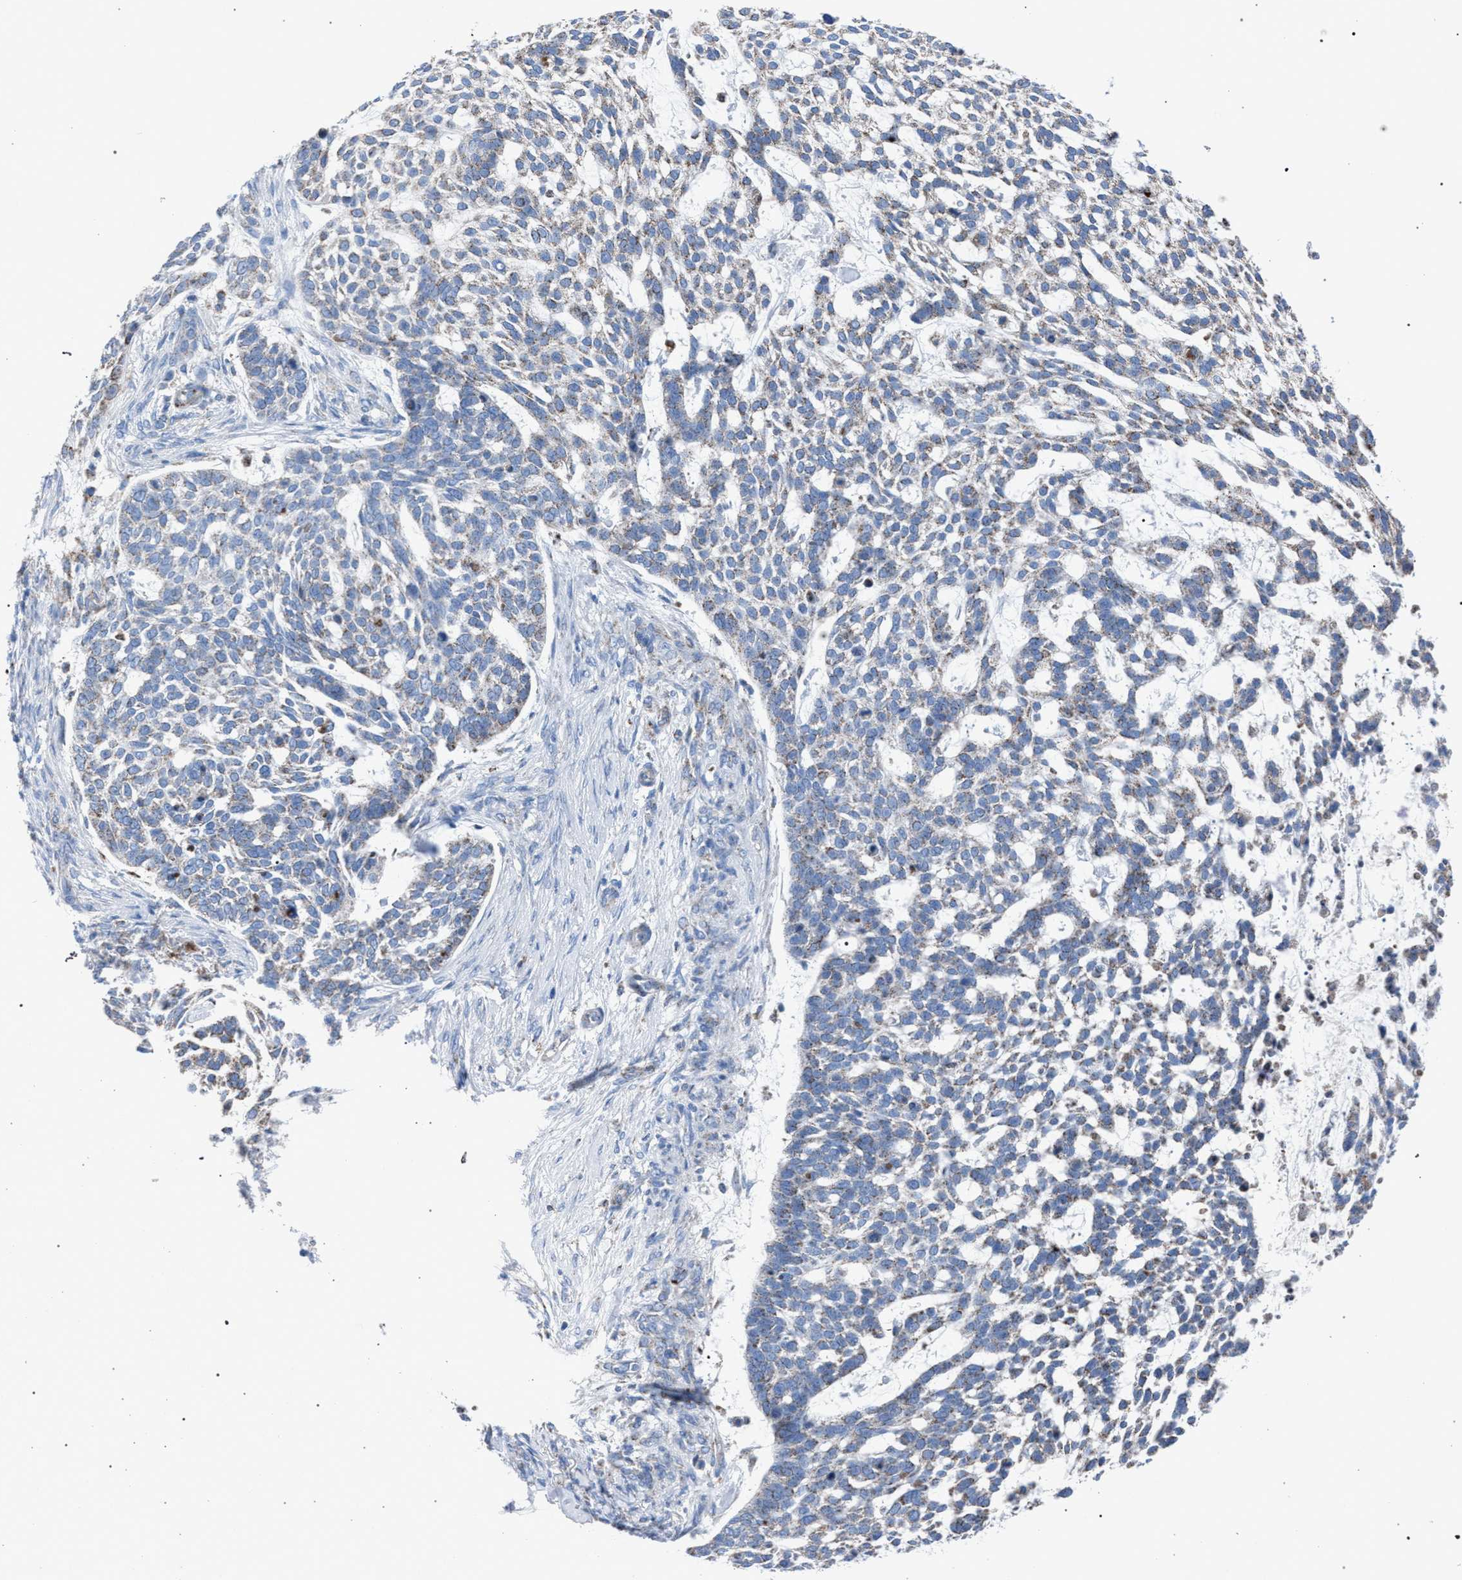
{"staining": {"intensity": "weak", "quantity": "<25%", "location": "cytoplasmic/membranous"}, "tissue": "skin cancer", "cell_type": "Tumor cells", "image_type": "cancer", "snomed": [{"axis": "morphology", "description": "Basal cell carcinoma"}, {"axis": "topography", "description": "Skin"}], "caption": "Immunohistochemical staining of skin basal cell carcinoma displays no significant staining in tumor cells. (DAB (3,3'-diaminobenzidine) immunohistochemistry (IHC) visualized using brightfield microscopy, high magnification).", "gene": "HSD17B4", "patient": {"sex": "female", "age": 64}}